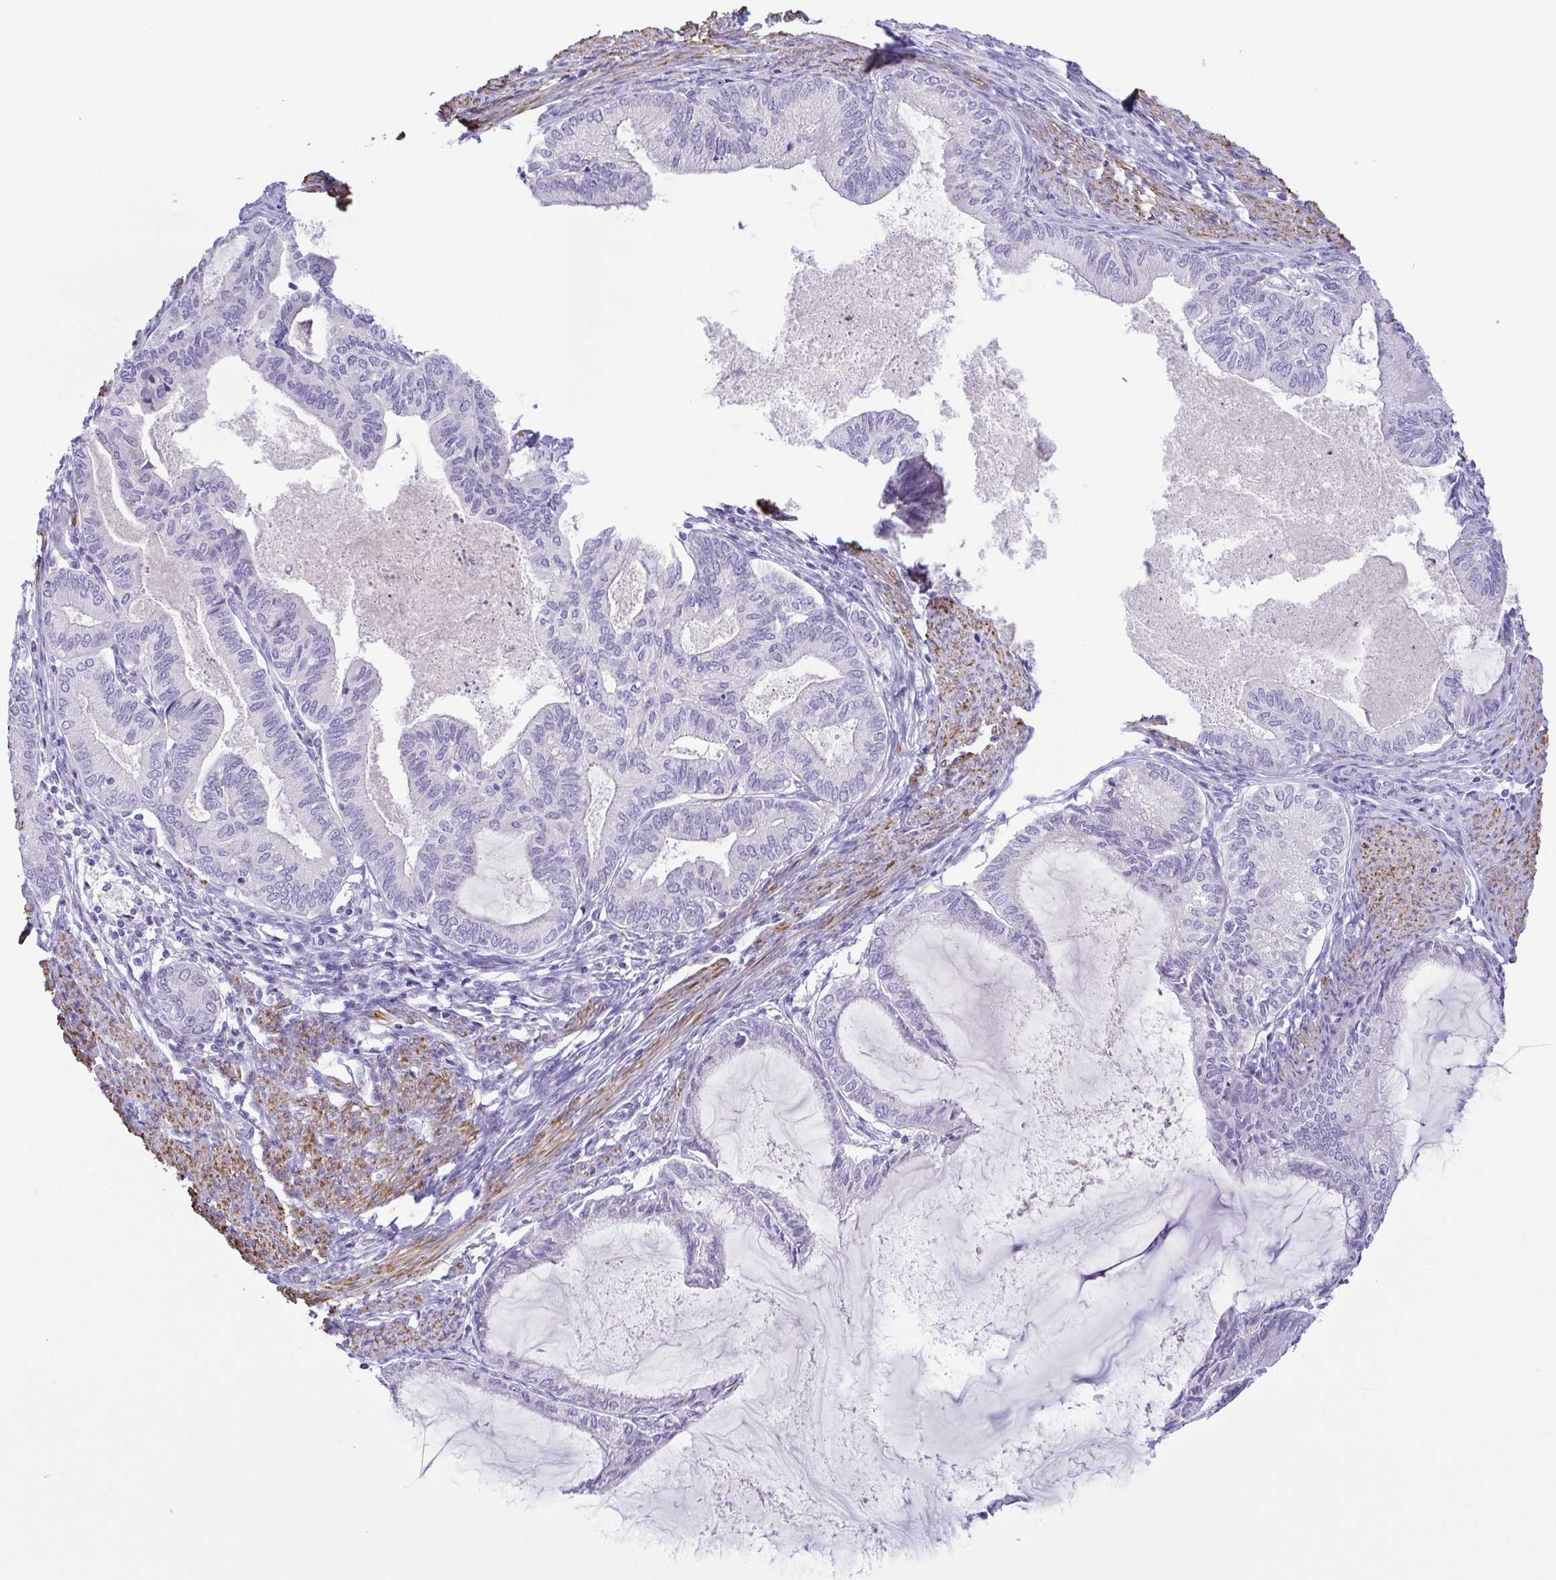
{"staining": {"intensity": "negative", "quantity": "none", "location": "none"}, "tissue": "endometrial cancer", "cell_type": "Tumor cells", "image_type": "cancer", "snomed": [{"axis": "morphology", "description": "Adenocarcinoma, NOS"}, {"axis": "topography", "description": "Endometrium"}], "caption": "Tumor cells are negative for brown protein staining in adenocarcinoma (endometrial).", "gene": "MYL7", "patient": {"sex": "female", "age": 86}}